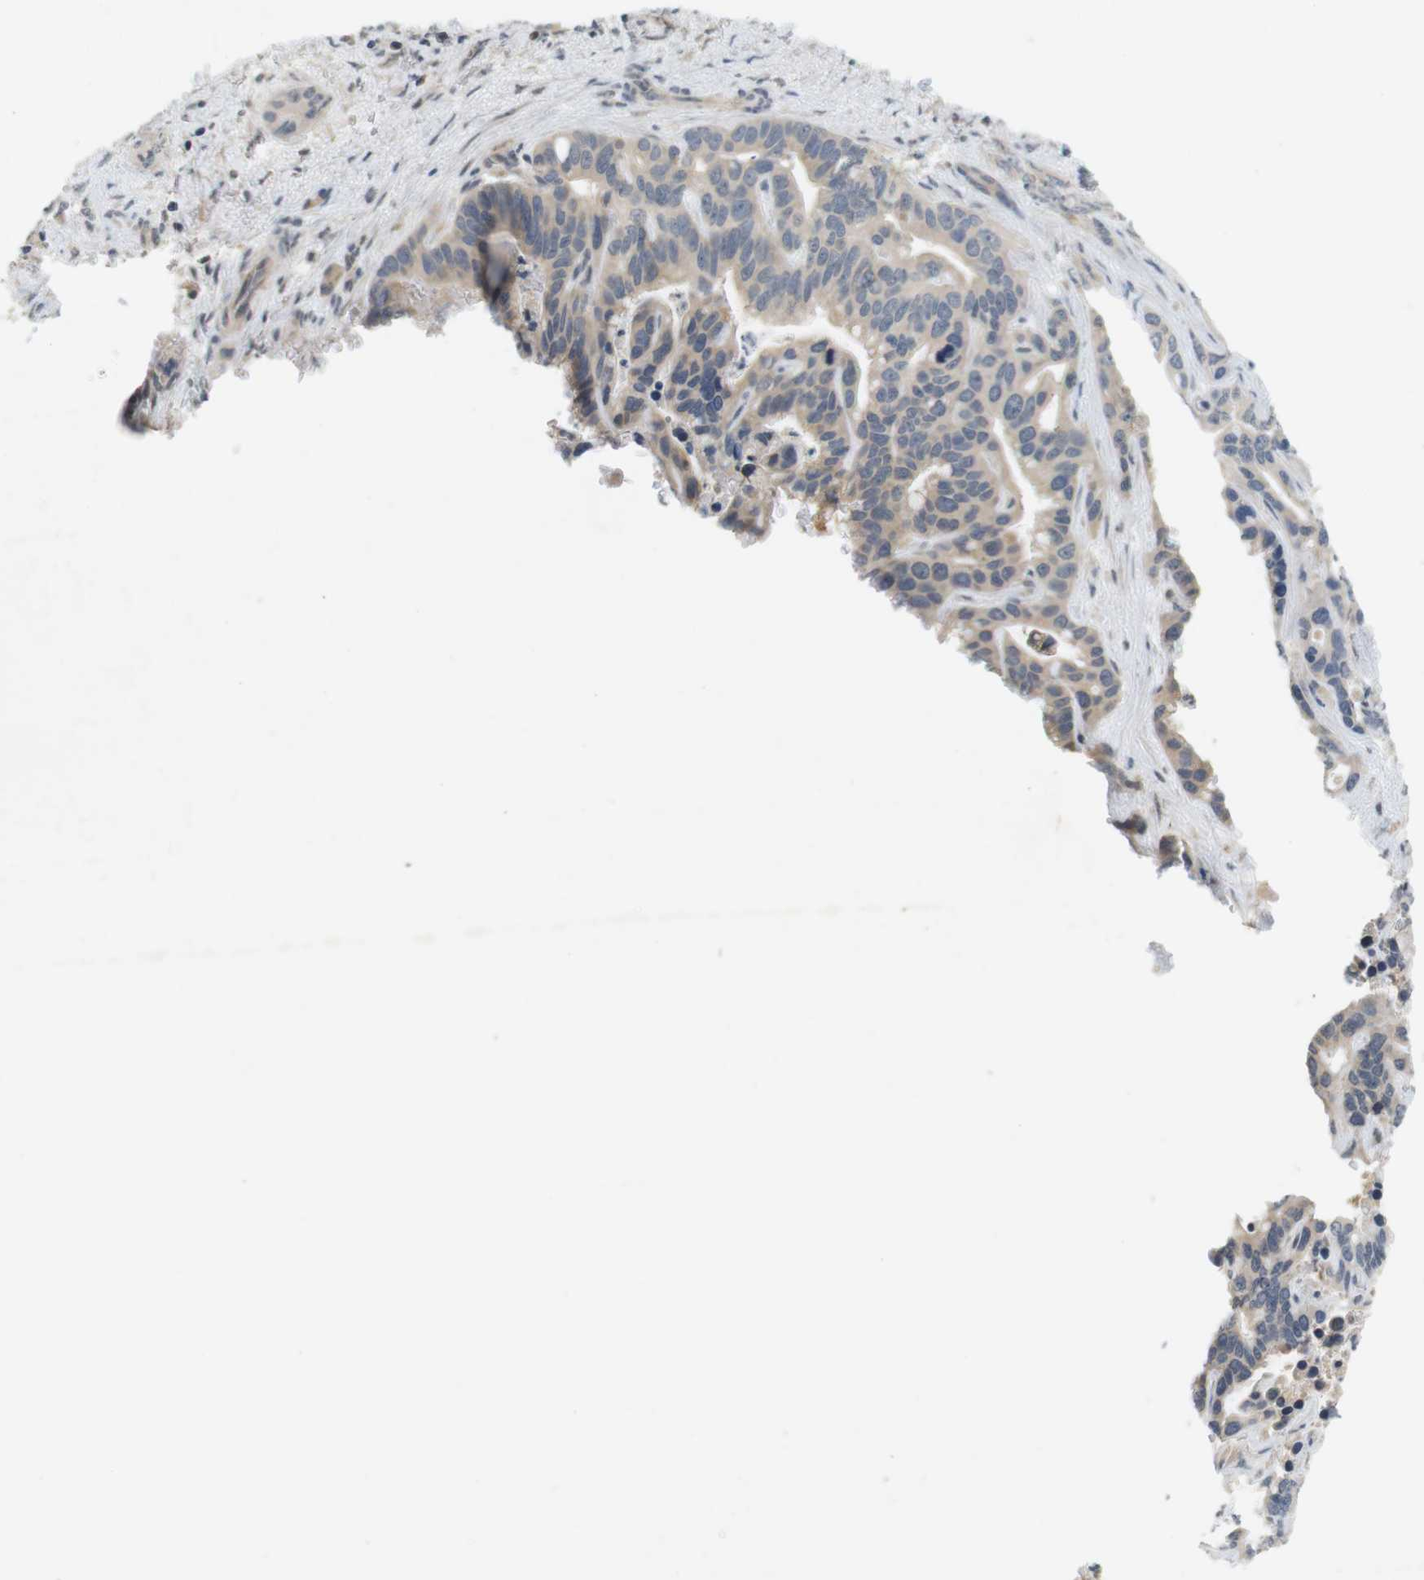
{"staining": {"intensity": "negative", "quantity": "none", "location": "none"}, "tissue": "liver cancer", "cell_type": "Tumor cells", "image_type": "cancer", "snomed": [{"axis": "morphology", "description": "Cholangiocarcinoma"}, {"axis": "topography", "description": "Liver"}], "caption": "Image shows no protein staining in tumor cells of liver cancer tissue.", "gene": "WNT7A", "patient": {"sex": "female", "age": 65}}